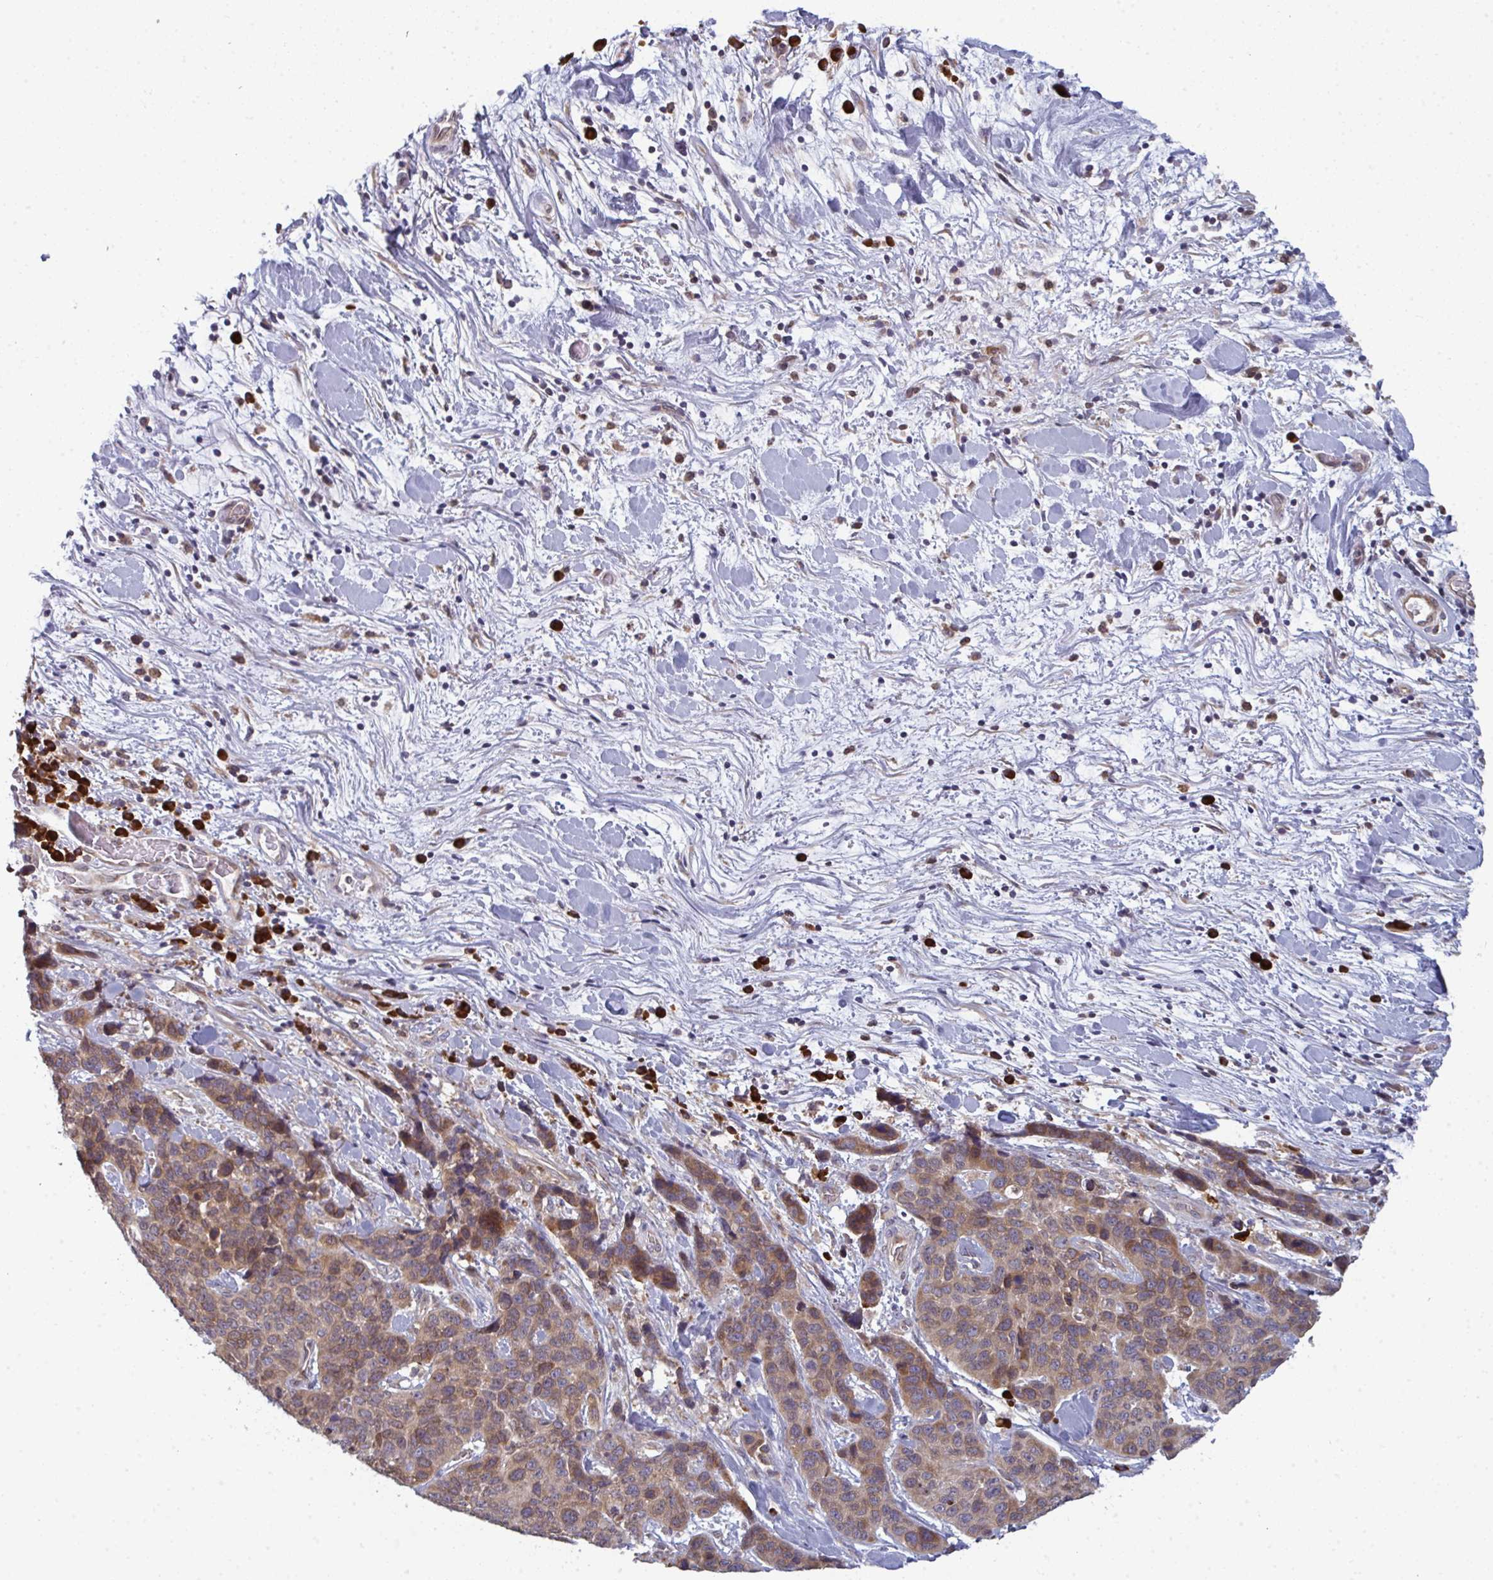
{"staining": {"intensity": "moderate", "quantity": "25%-75%", "location": "cytoplasmic/membranous"}, "tissue": "lung cancer", "cell_type": "Tumor cells", "image_type": "cancer", "snomed": [{"axis": "morphology", "description": "Squamous cell carcinoma, NOS"}, {"axis": "topography", "description": "Lung"}], "caption": "A medium amount of moderate cytoplasmic/membranous positivity is seen in about 25%-75% of tumor cells in lung squamous cell carcinoma tissue. (IHC, brightfield microscopy, high magnification).", "gene": "LYSMD4", "patient": {"sex": "male", "age": 62}}